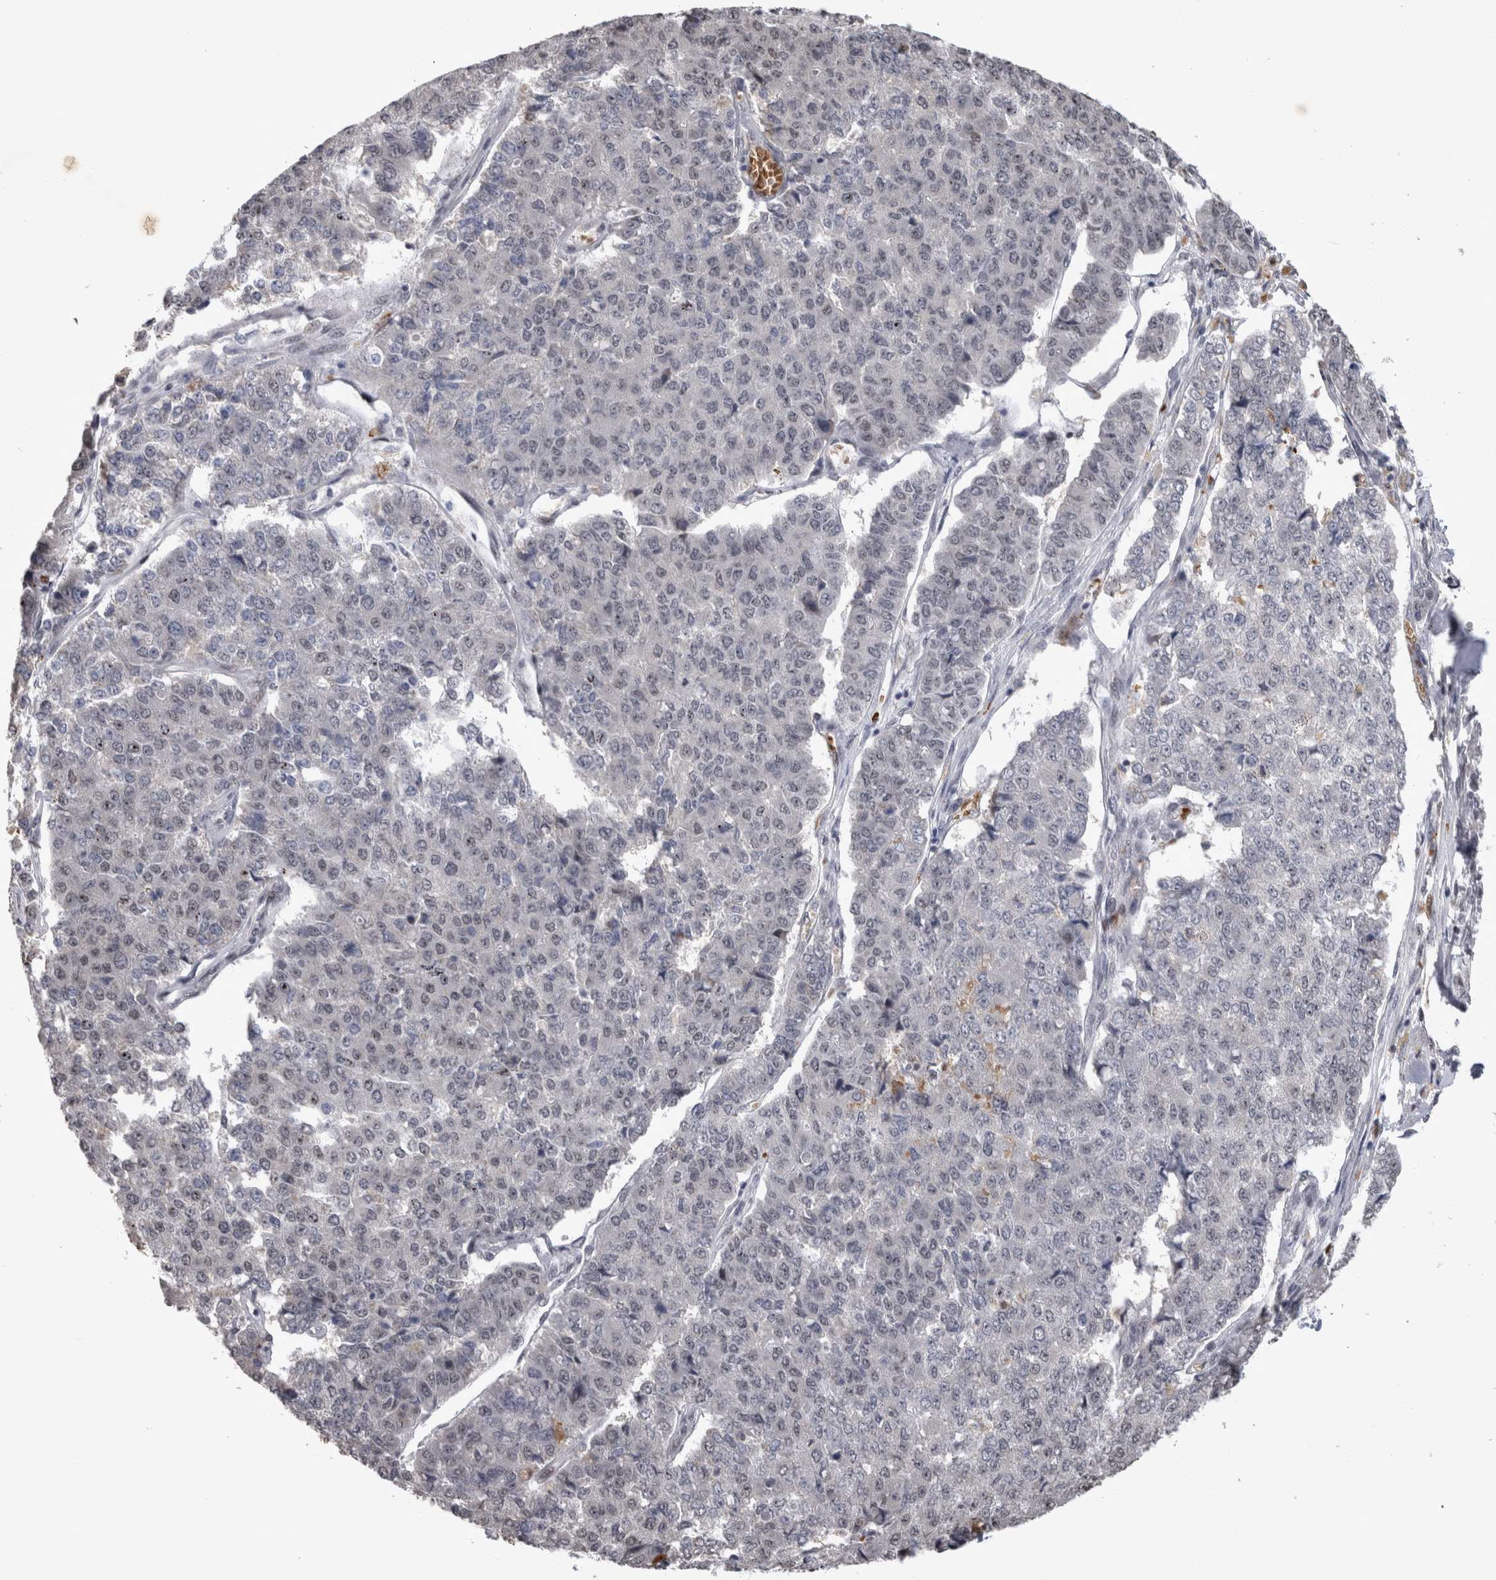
{"staining": {"intensity": "moderate", "quantity": "<25%", "location": "nuclear"}, "tissue": "pancreatic cancer", "cell_type": "Tumor cells", "image_type": "cancer", "snomed": [{"axis": "morphology", "description": "Adenocarcinoma, NOS"}, {"axis": "topography", "description": "Pancreas"}], "caption": "Immunohistochemistry (IHC) of pancreatic adenocarcinoma exhibits low levels of moderate nuclear positivity in about <25% of tumor cells.", "gene": "IFI44", "patient": {"sex": "male", "age": 50}}